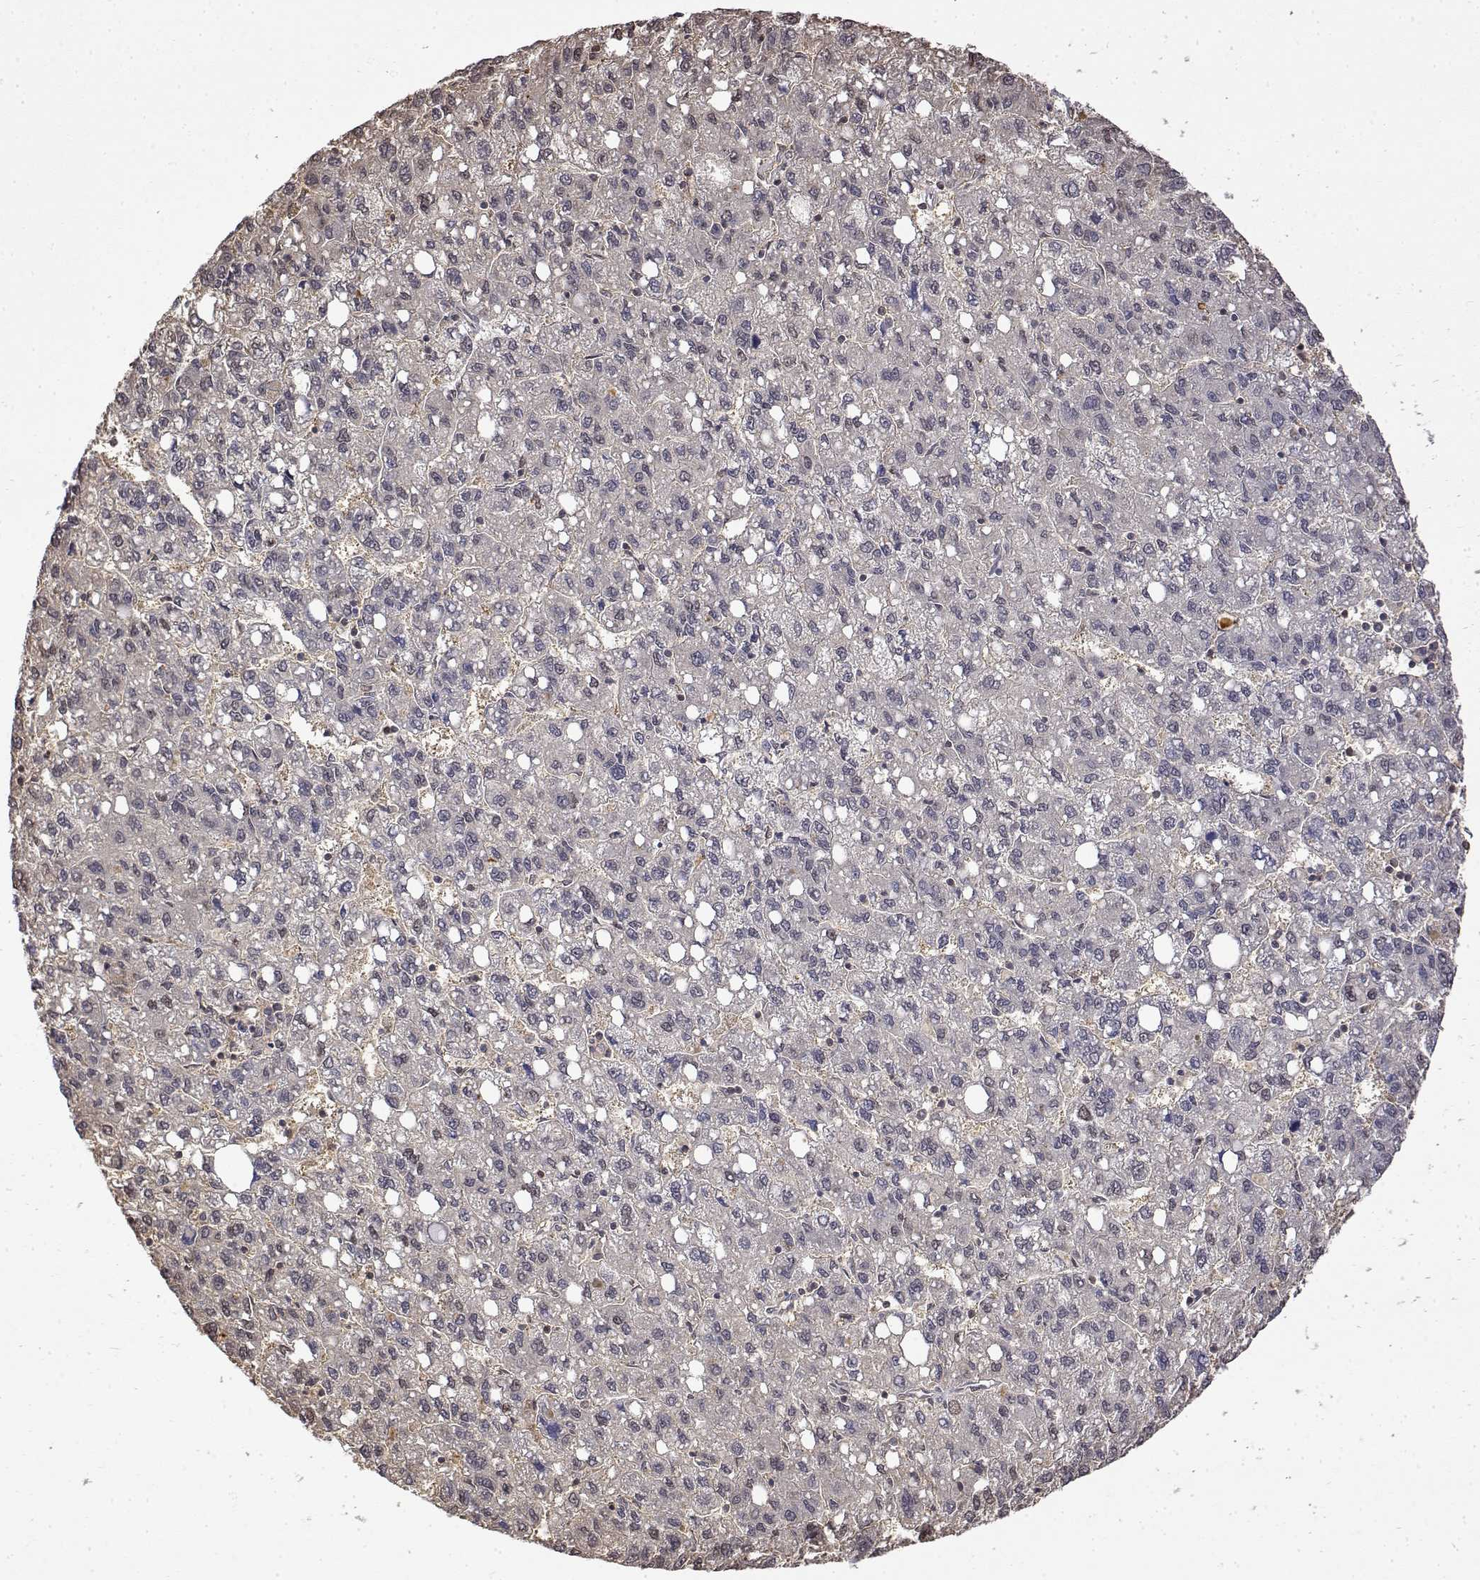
{"staining": {"intensity": "negative", "quantity": "none", "location": "none"}, "tissue": "liver cancer", "cell_type": "Tumor cells", "image_type": "cancer", "snomed": [{"axis": "morphology", "description": "Carcinoma, Hepatocellular, NOS"}, {"axis": "topography", "description": "Liver"}], "caption": "This histopathology image is of liver hepatocellular carcinoma stained with IHC to label a protein in brown with the nuclei are counter-stained blue. There is no staining in tumor cells.", "gene": "TPI1", "patient": {"sex": "female", "age": 82}}